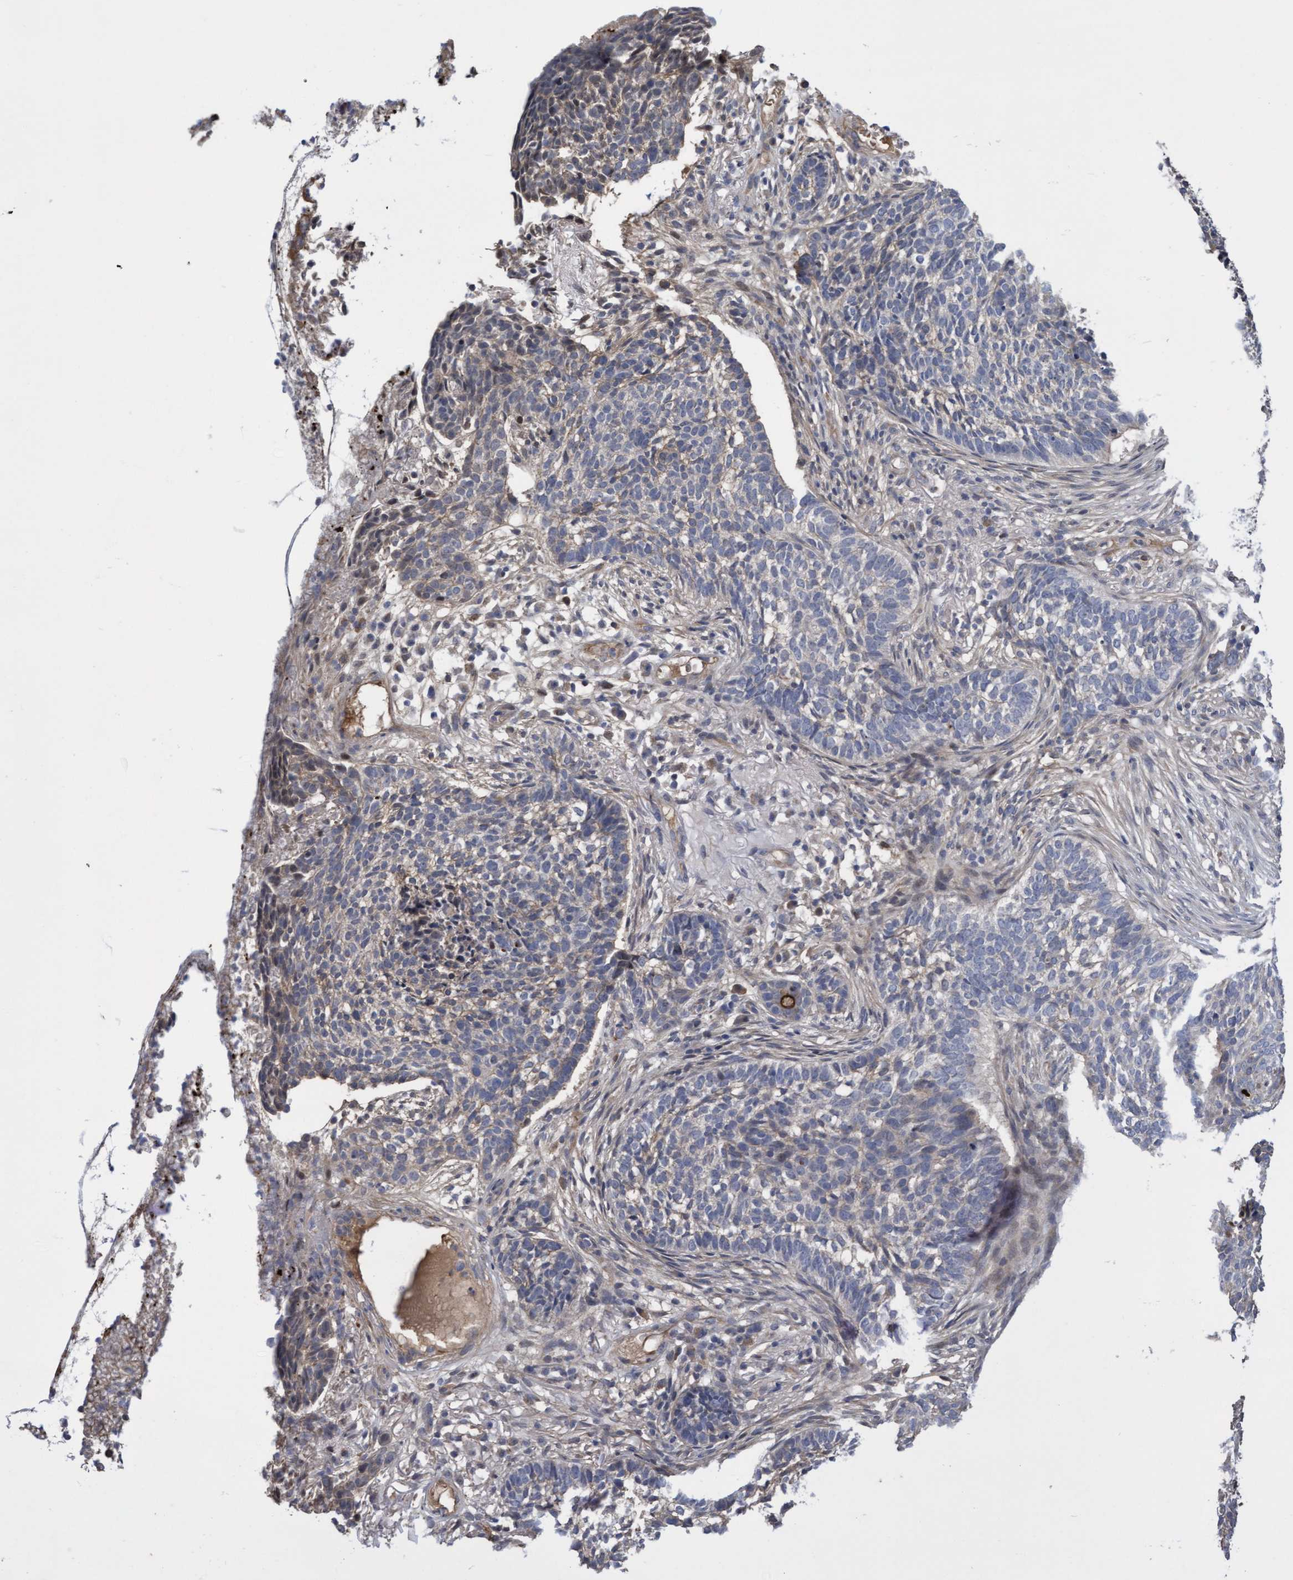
{"staining": {"intensity": "weak", "quantity": "<25%", "location": "cytoplasmic/membranous"}, "tissue": "skin cancer", "cell_type": "Tumor cells", "image_type": "cancer", "snomed": [{"axis": "morphology", "description": "Basal cell carcinoma"}, {"axis": "topography", "description": "Skin"}], "caption": "IHC micrograph of human skin cancer (basal cell carcinoma) stained for a protein (brown), which displays no positivity in tumor cells. Brightfield microscopy of immunohistochemistry (IHC) stained with DAB (3,3'-diaminobenzidine) (brown) and hematoxylin (blue), captured at high magnification.", "gene": "COBL", "patient": {"sex": "male", "age": 85}}